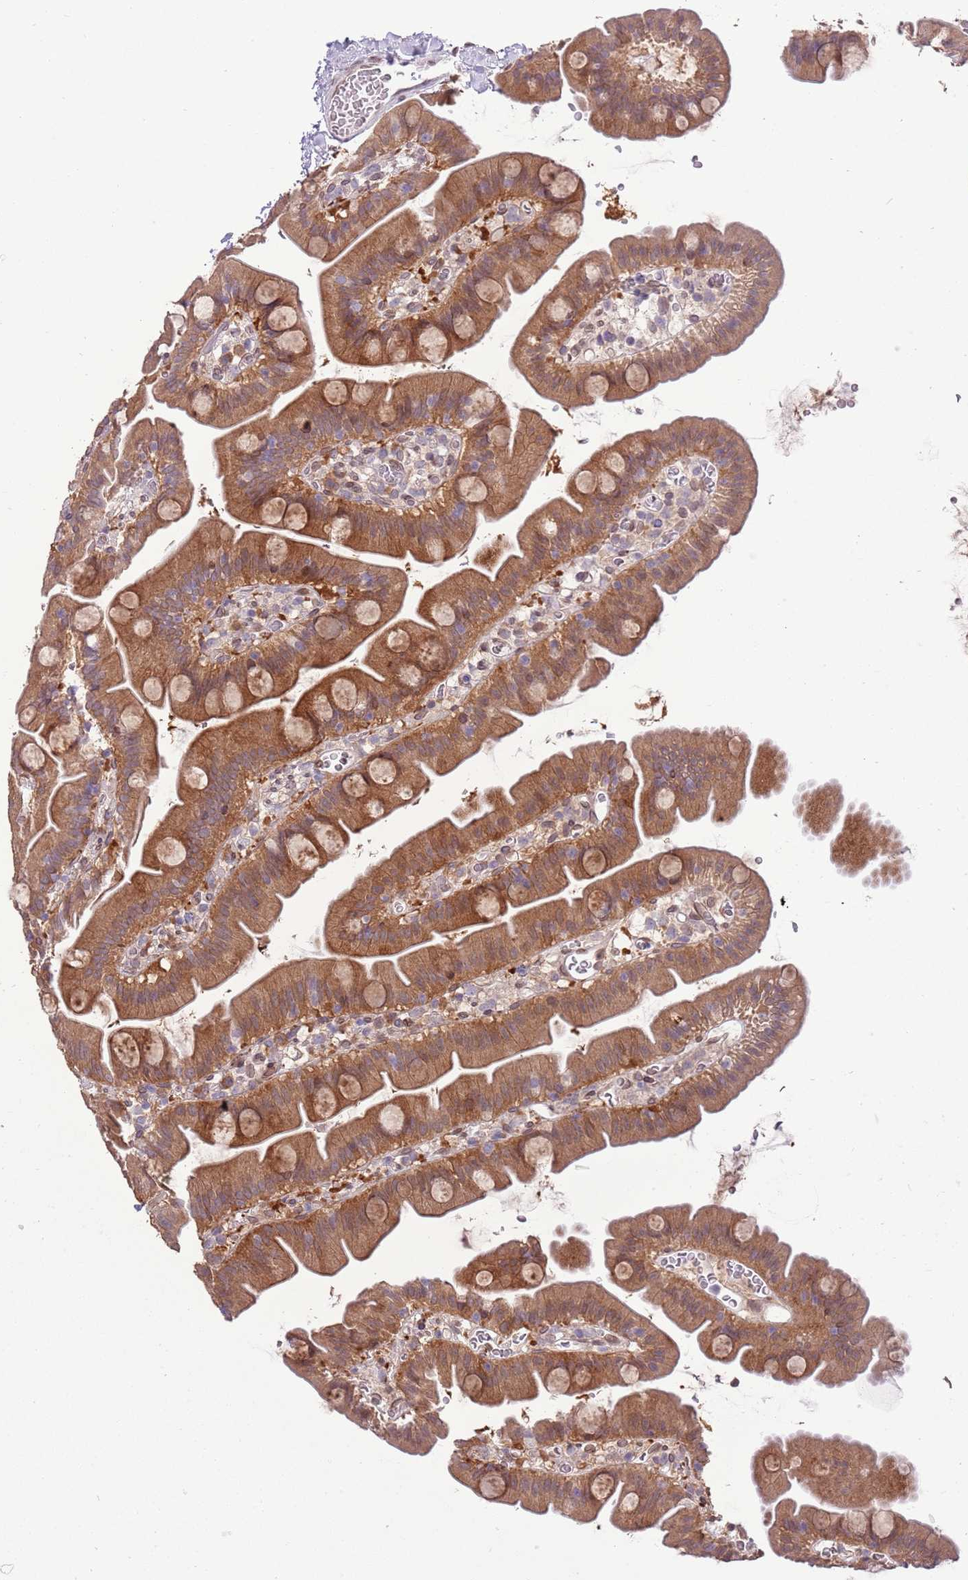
{"staining": {"intensity": "moderate", "quantity": ">75%", "location": "cytoplasmic/membranous"}, "tissue": "small intestine", "cell_type": "Glandular cells", "image_type": "normal", "snomed": [{"axis": "morphology", "description": "Normal tissue, NOS"}, {"axis": "topography", "description": "Small intestine"}], "caption": "High-power microscopy captured an immunohistochemistry micrograph of benign small intestine, revealing moderate cytoplasmic/membranous staining in about >75% of glandular cells.", "gene": "ZNF665", "patient": {"sex": "female", "age": 68}}